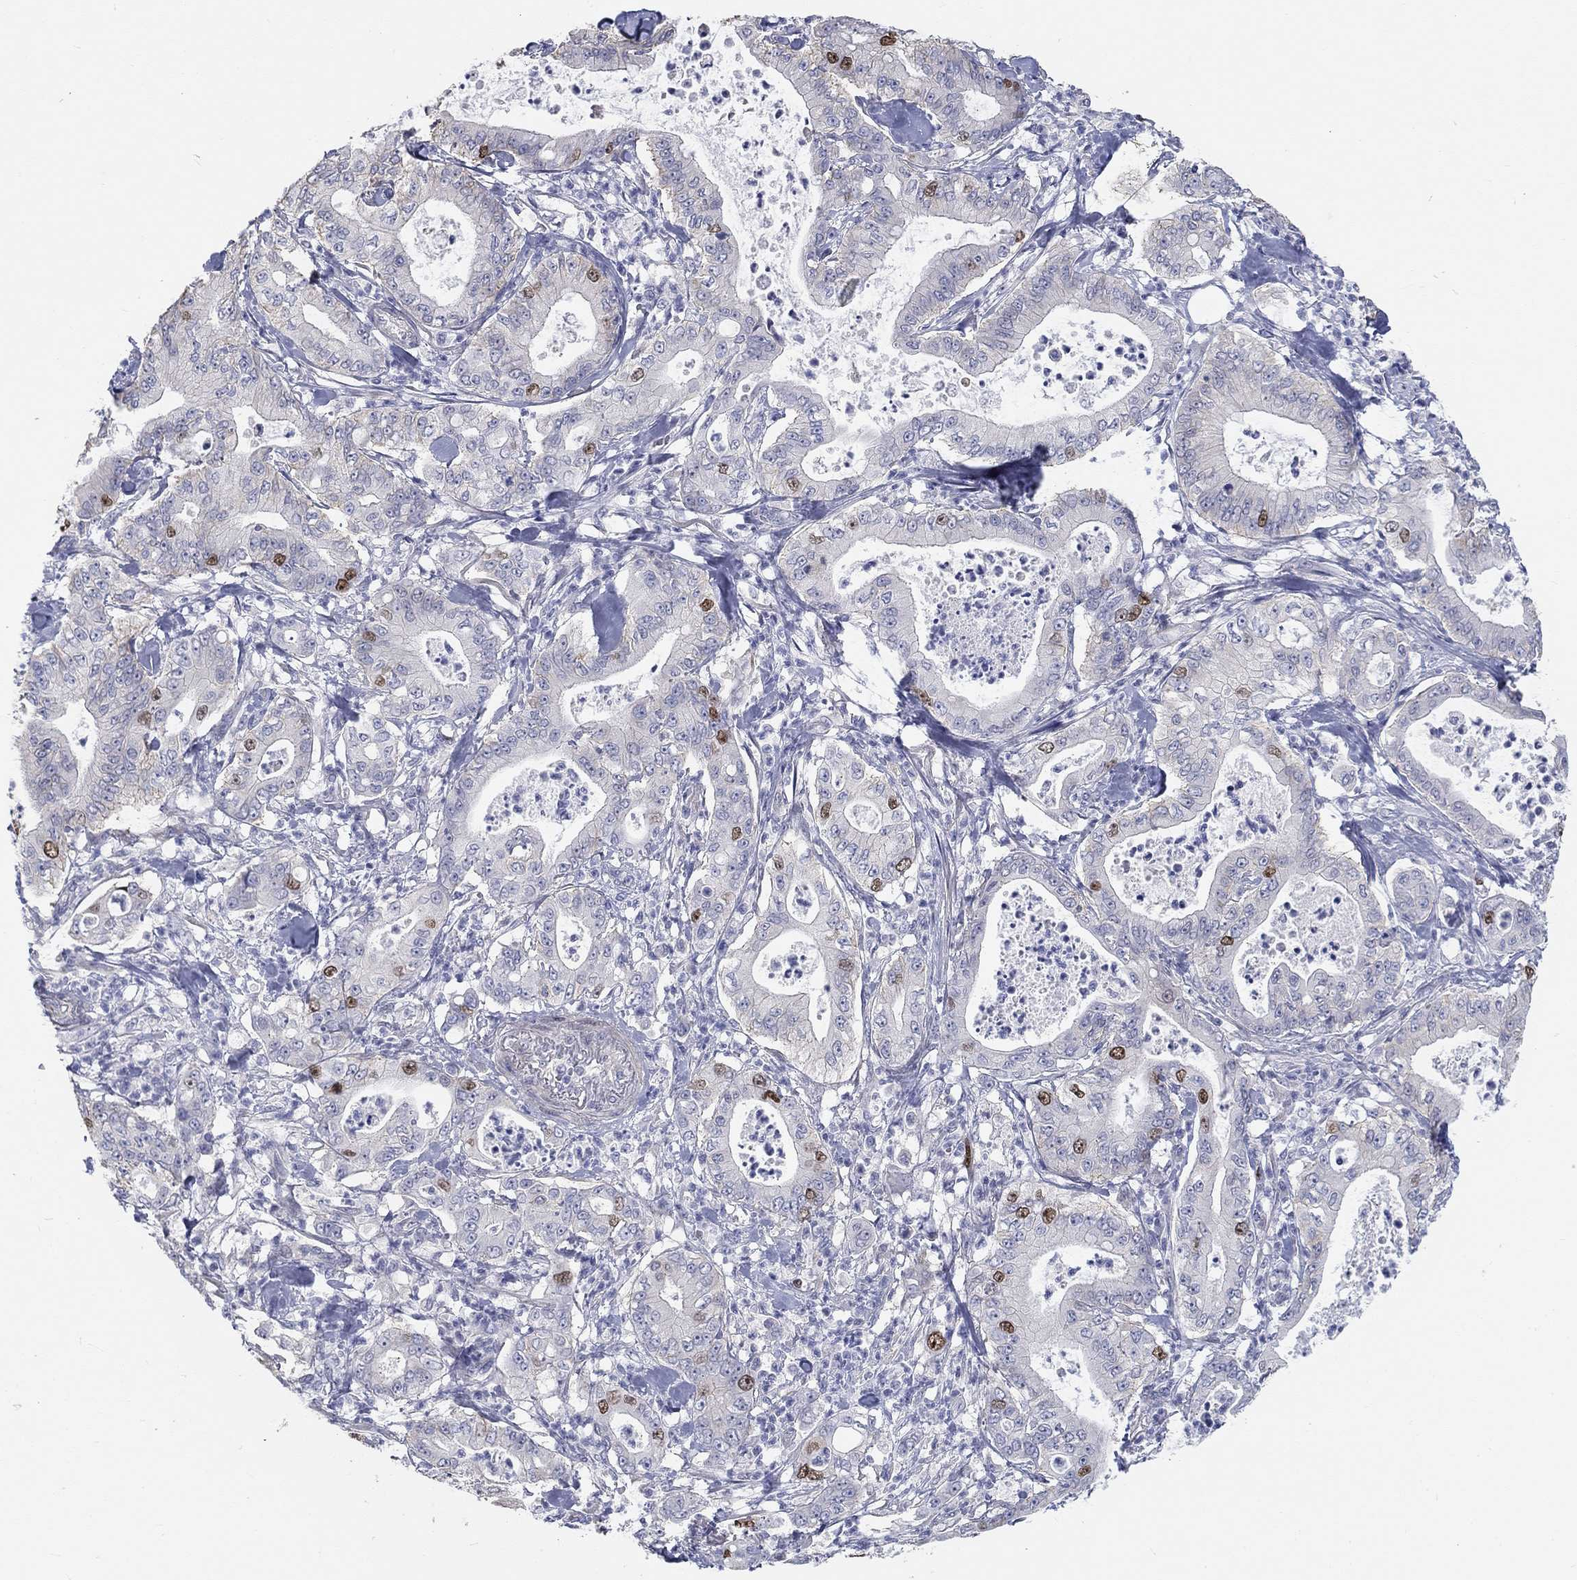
{"staining": {"intensity": "strong", "quantity": "<25%", "location": "nuclear"}, "tissue": "pancreatic cancer", "cell_type": "Tumor cells", "image_type": "cancer", "snomed": [{"axis": "morphology", "description": "Adenocarcinoma, NOS"}, {"axis": "topography", "description": "Pancreas"}], "caption": "A histopathology image of human pancreatic cancer (adenocarcinoma) stained for a protein displays strong nuclear brown staining in tumor cells.", "gene": "PRC1", "patient": {"sex": "male", "age": 71}}